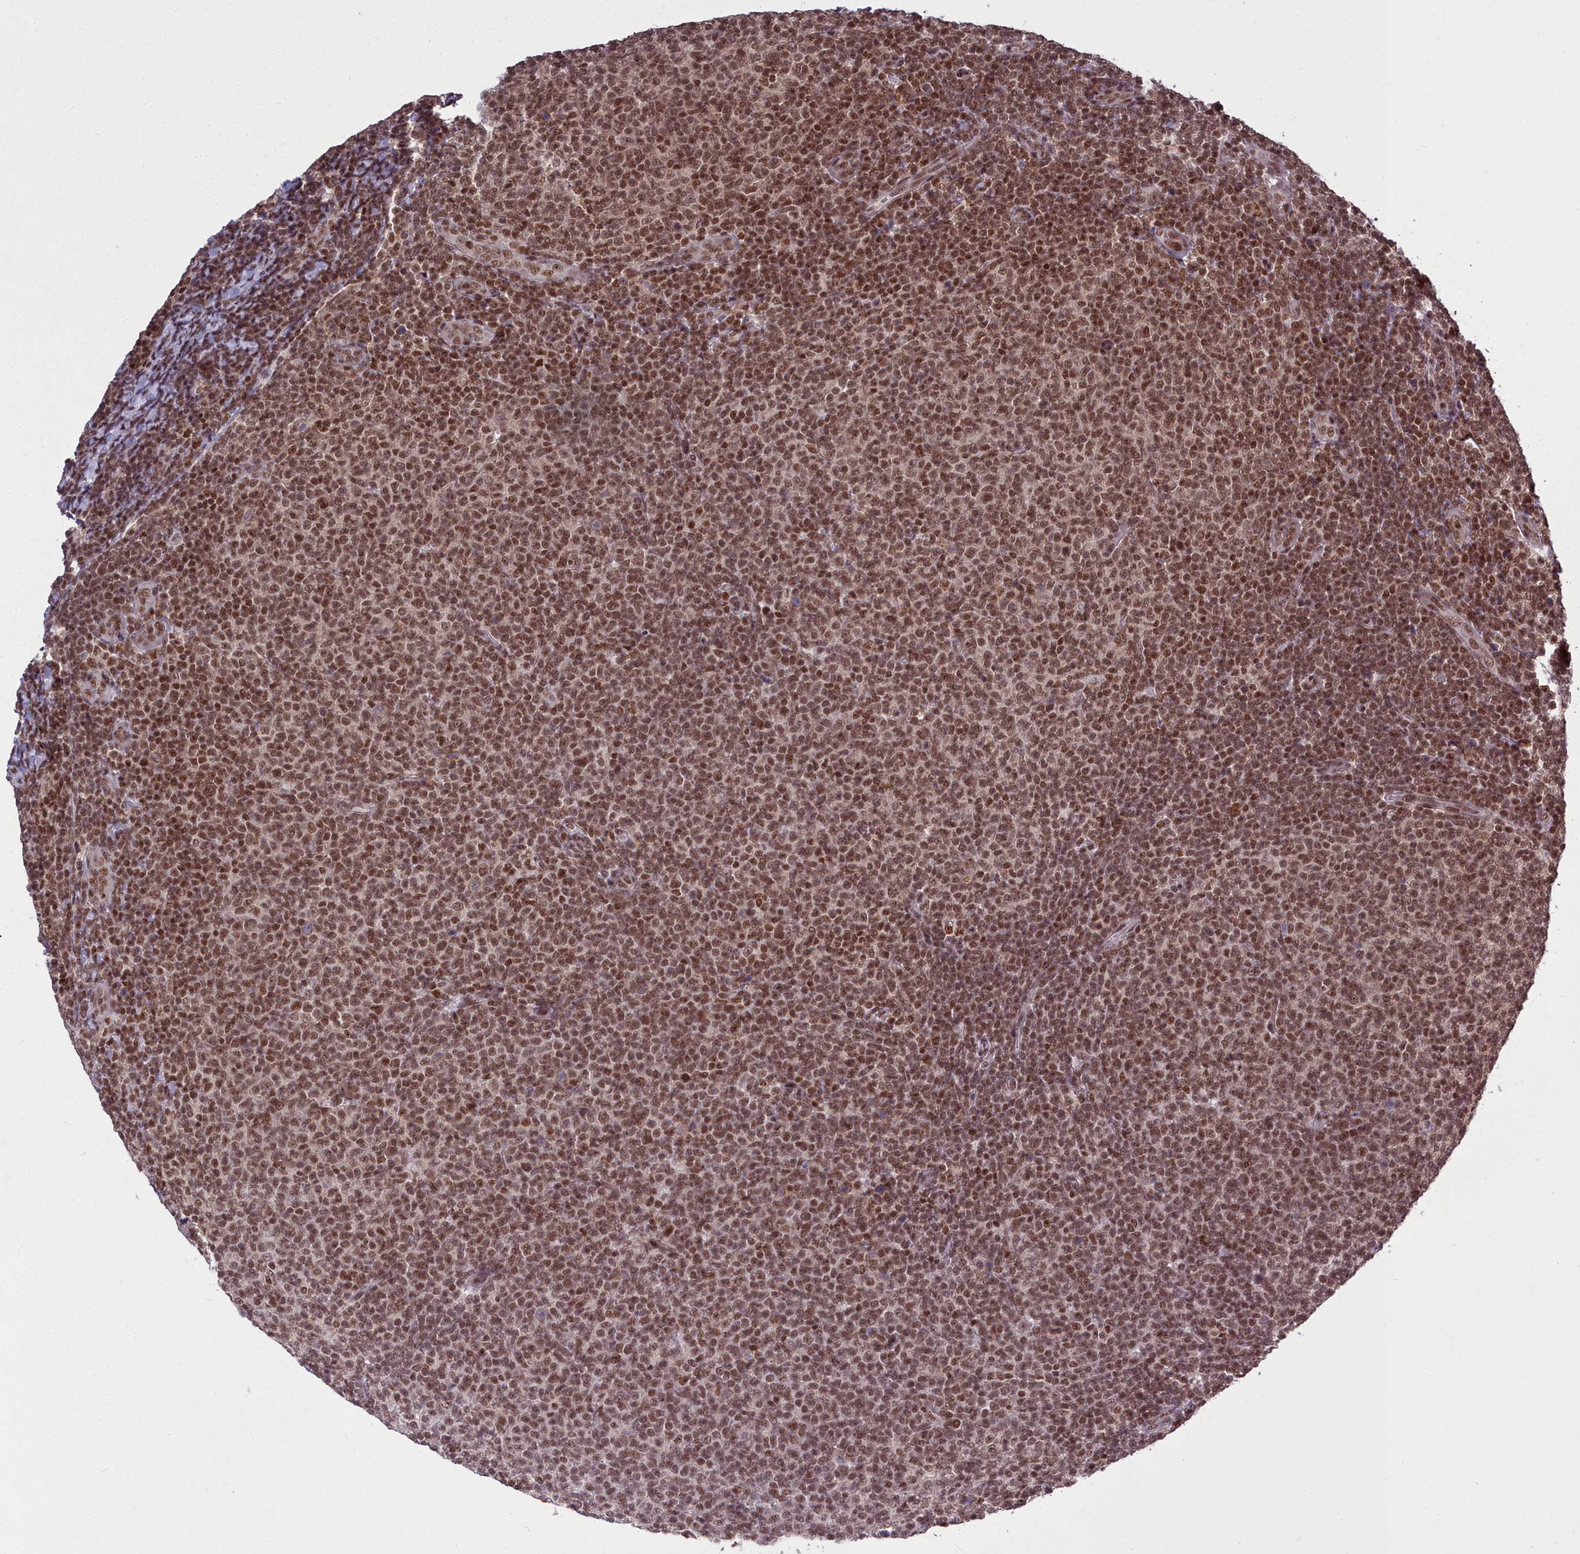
{"staining": {"intensity": "moderate", "quantity": ">75%", "location": "nuclear"}, "tissue": "lymphoma", "cell_type": "Tumor cells", "image_type": "cancer", "snomed": [{"axis": "morphology", "description": "Malignant lymphoma, non-Hodgkin's type, Low grade"}, {"axis": "topography", "description": "Lymph node"}], "caption": "This is a micrograph of IHC staining of malignant lymphoma, non-Hodgkin's type (low-grade), which shows moderate staining in the nuclear of tumor cells.", "gene": "GMEB1", "patient": {"sex": "male", "age": 66}}